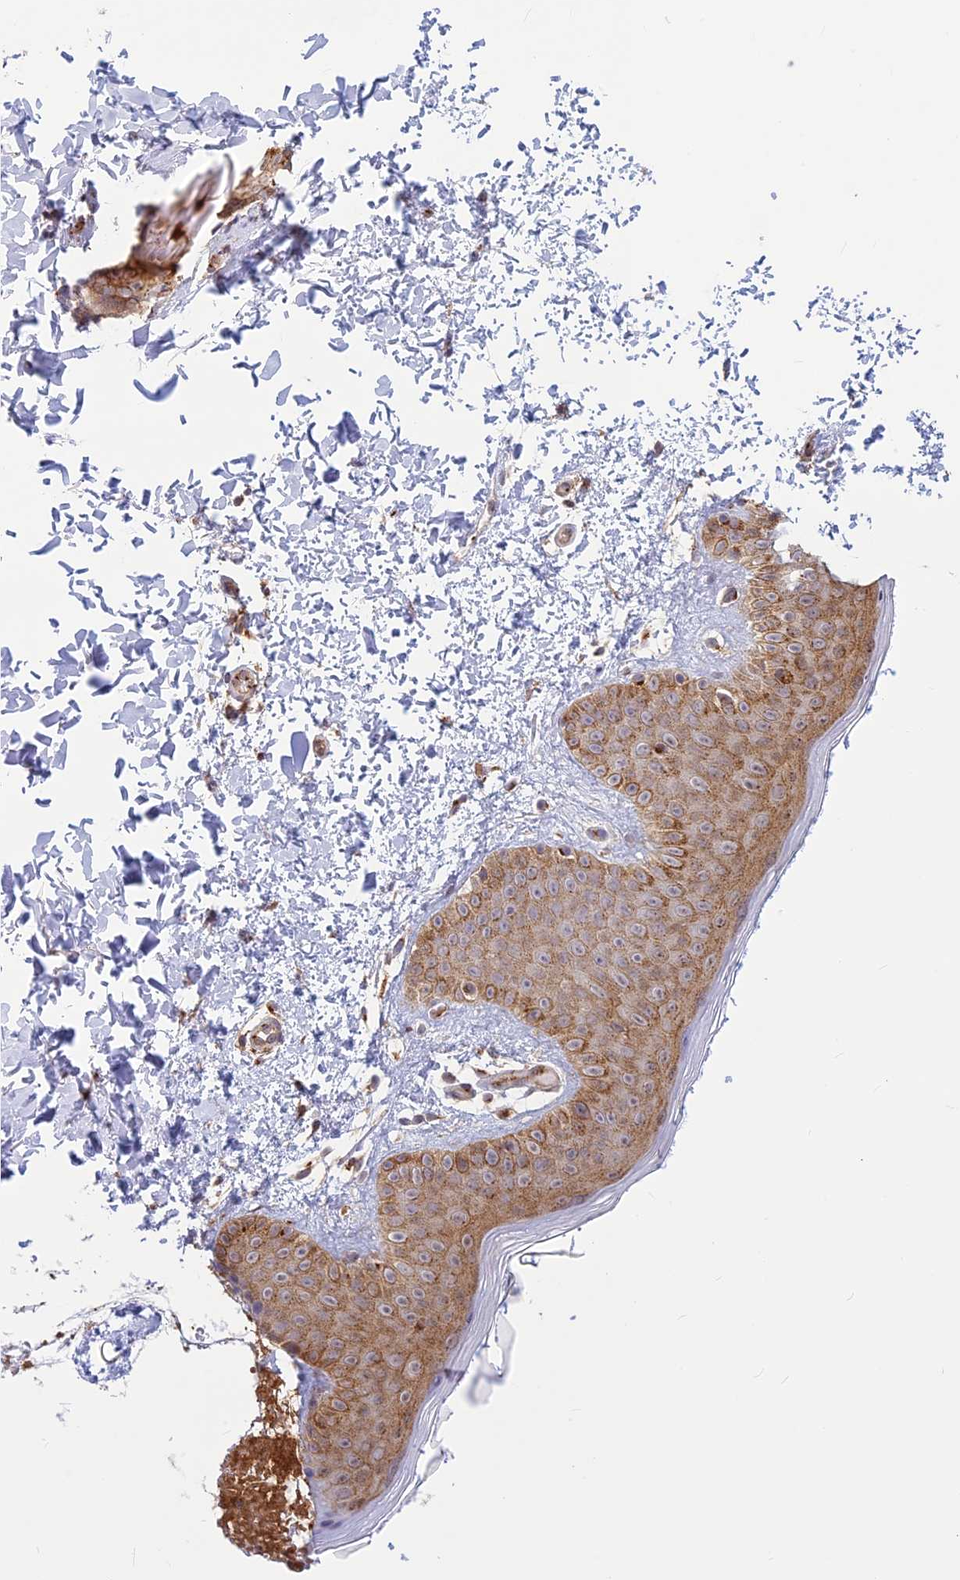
{"staining": {"intensity": "moderate", "quantity": "25%-75%", "location": "cytoplasmic/membranous"}, "tissue": "skin", "cell_type": "Fibroblasts", "image_type": "normal", "snomed": [{"axis": "morphology", "description": "Normal tissue, NOS"}, {"axis": "topography", "description": "Skin"}], "caption": "Skin was stained to show a protein in brown. There is medium levels of moderate cytoplasmic/membranous positivity in about 25%-75% of fibroblasts.", "gene": "CLINT1", "patient": {"sex": "male", "age": 36}}